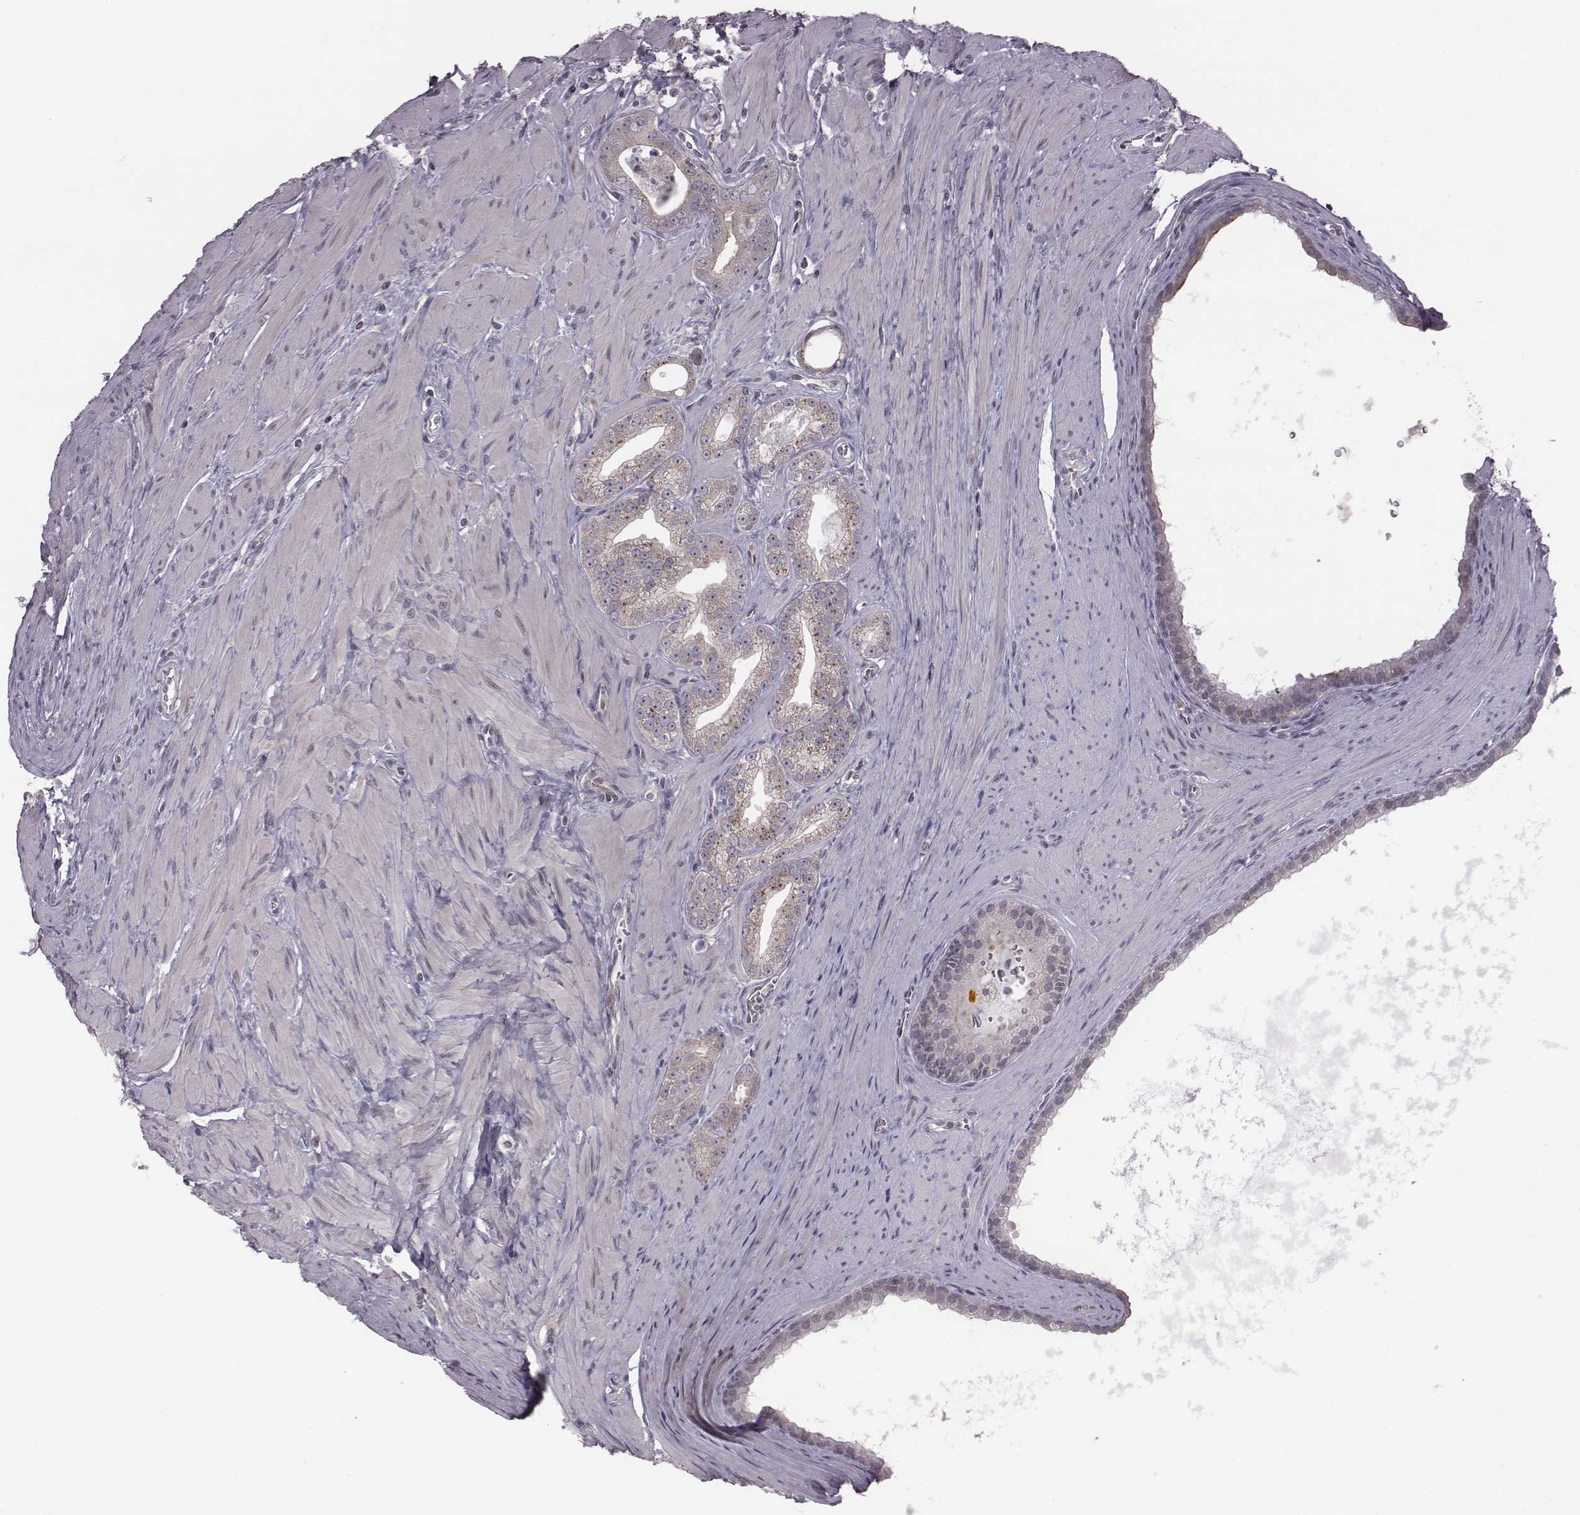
{"staining": {"intensity": "negative", "quantity": "none", "location": "none"}, "tissue": "prostate cancer", "cell_type": "Tumor cells", "image_type": "cancer", "snomed": [{"axis": "morphology", "description": "Adenocarcinoma, NOS"}, {"axis": "topography", "description": "Prostate"}], "caption": "Immunohistochemical staining of human adenocarcinoma (prostate) displays no significant expression in tumor cells.", "gene": "BICDL1", "patient": {"sex": "male", "age": 71}}